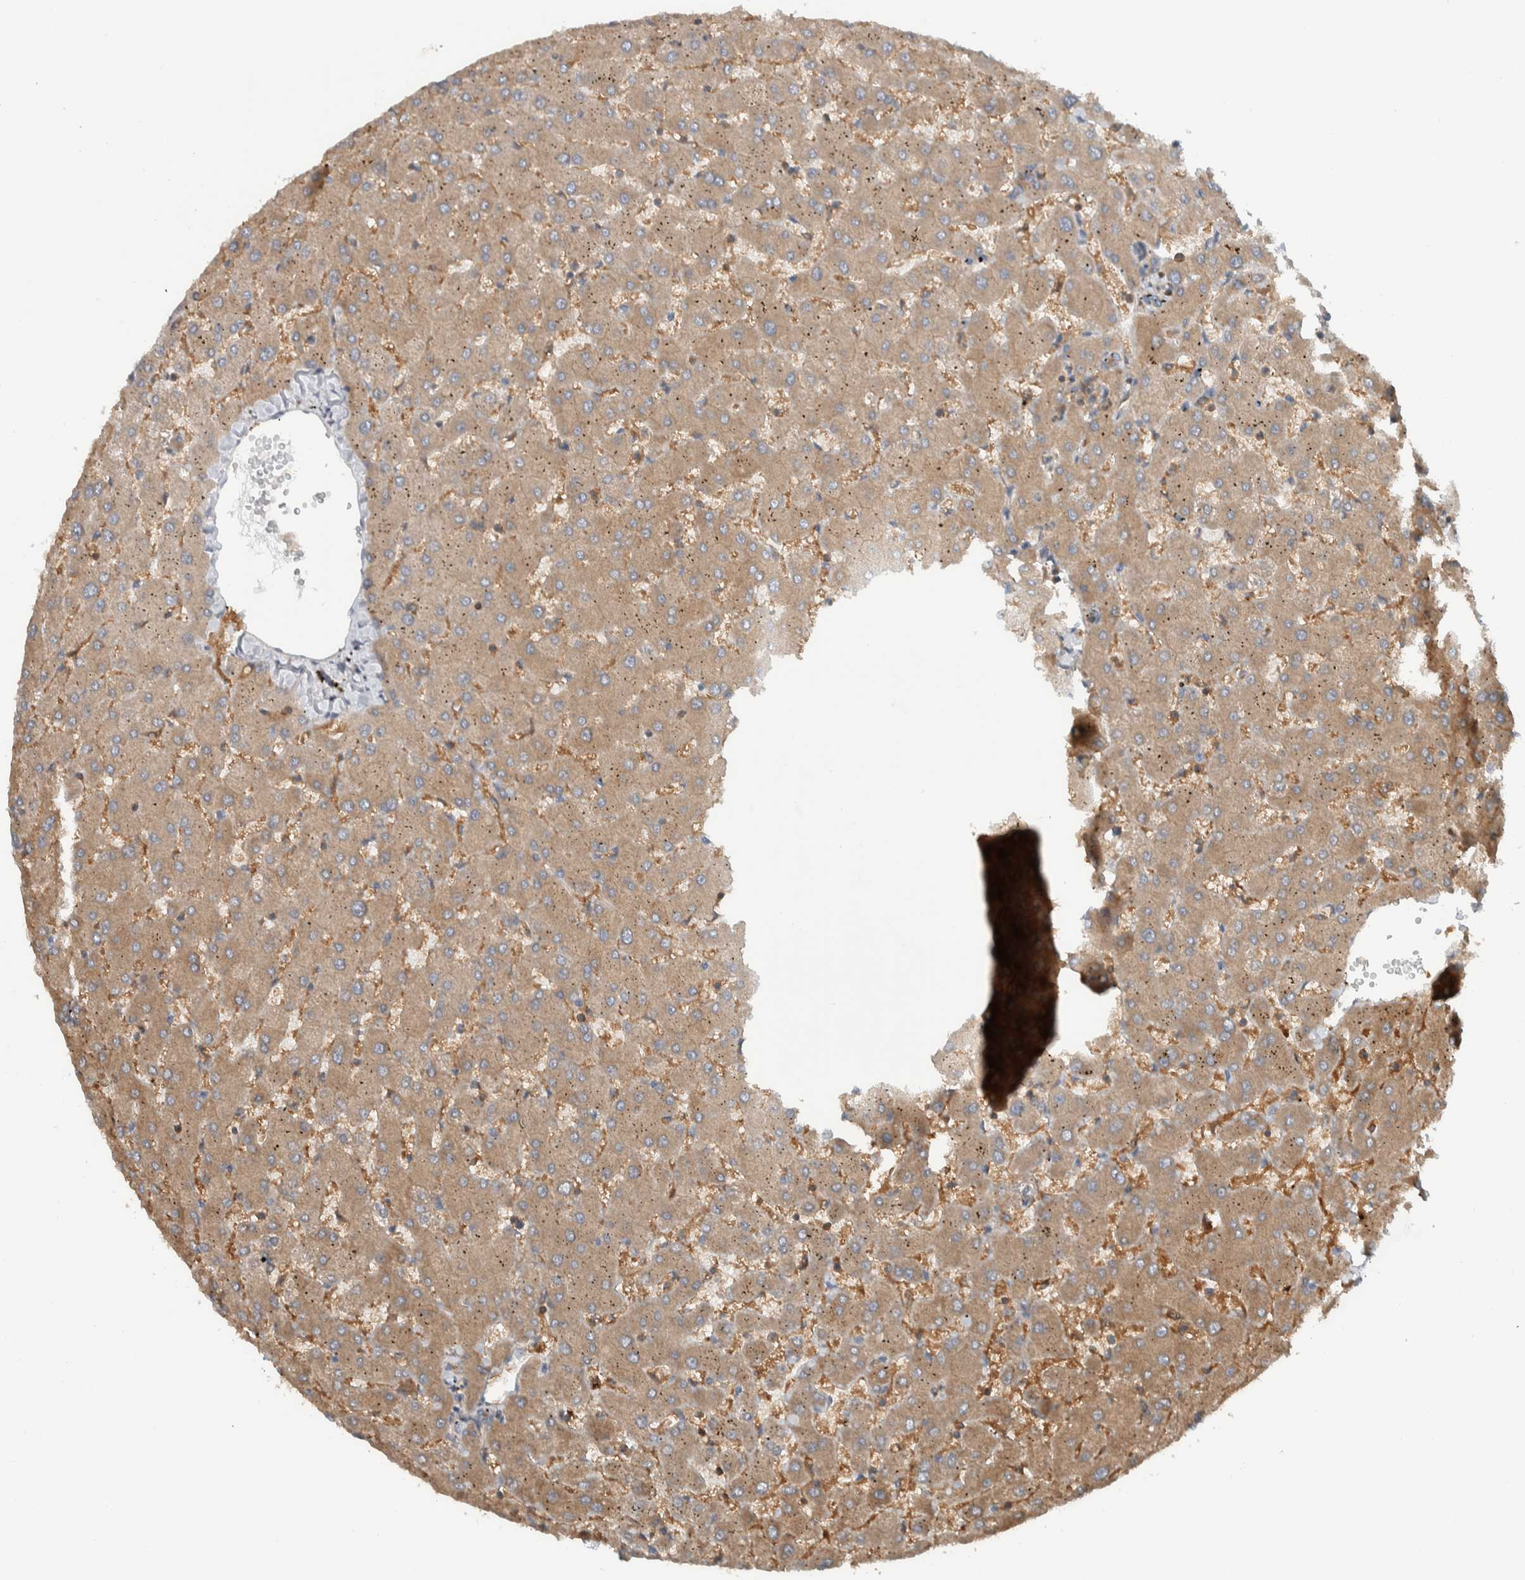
{"staining": {"intensity": "moderate", "quantity": "<25%", "location": "cytoplasmic/membranous"}, "tissue": "liver", "cell_type": "Cholangiocytes", "image_type": "normal", "snomed": [{"axis": "morphology", "description": "Normal tissue, NOS"}, {"axis": "topography", "description": "Liver"}], "caption": "High-power microscopy captured an IHC micrograph of benign liver, revealing moderate cytoplasmic/membranous positivity in about <25% of cholangiocytes. (DAB IHC with brightfield microscopy, high magnification).", "gene": "MPRIP", "patient": {"sex": "female", "age": 63}}